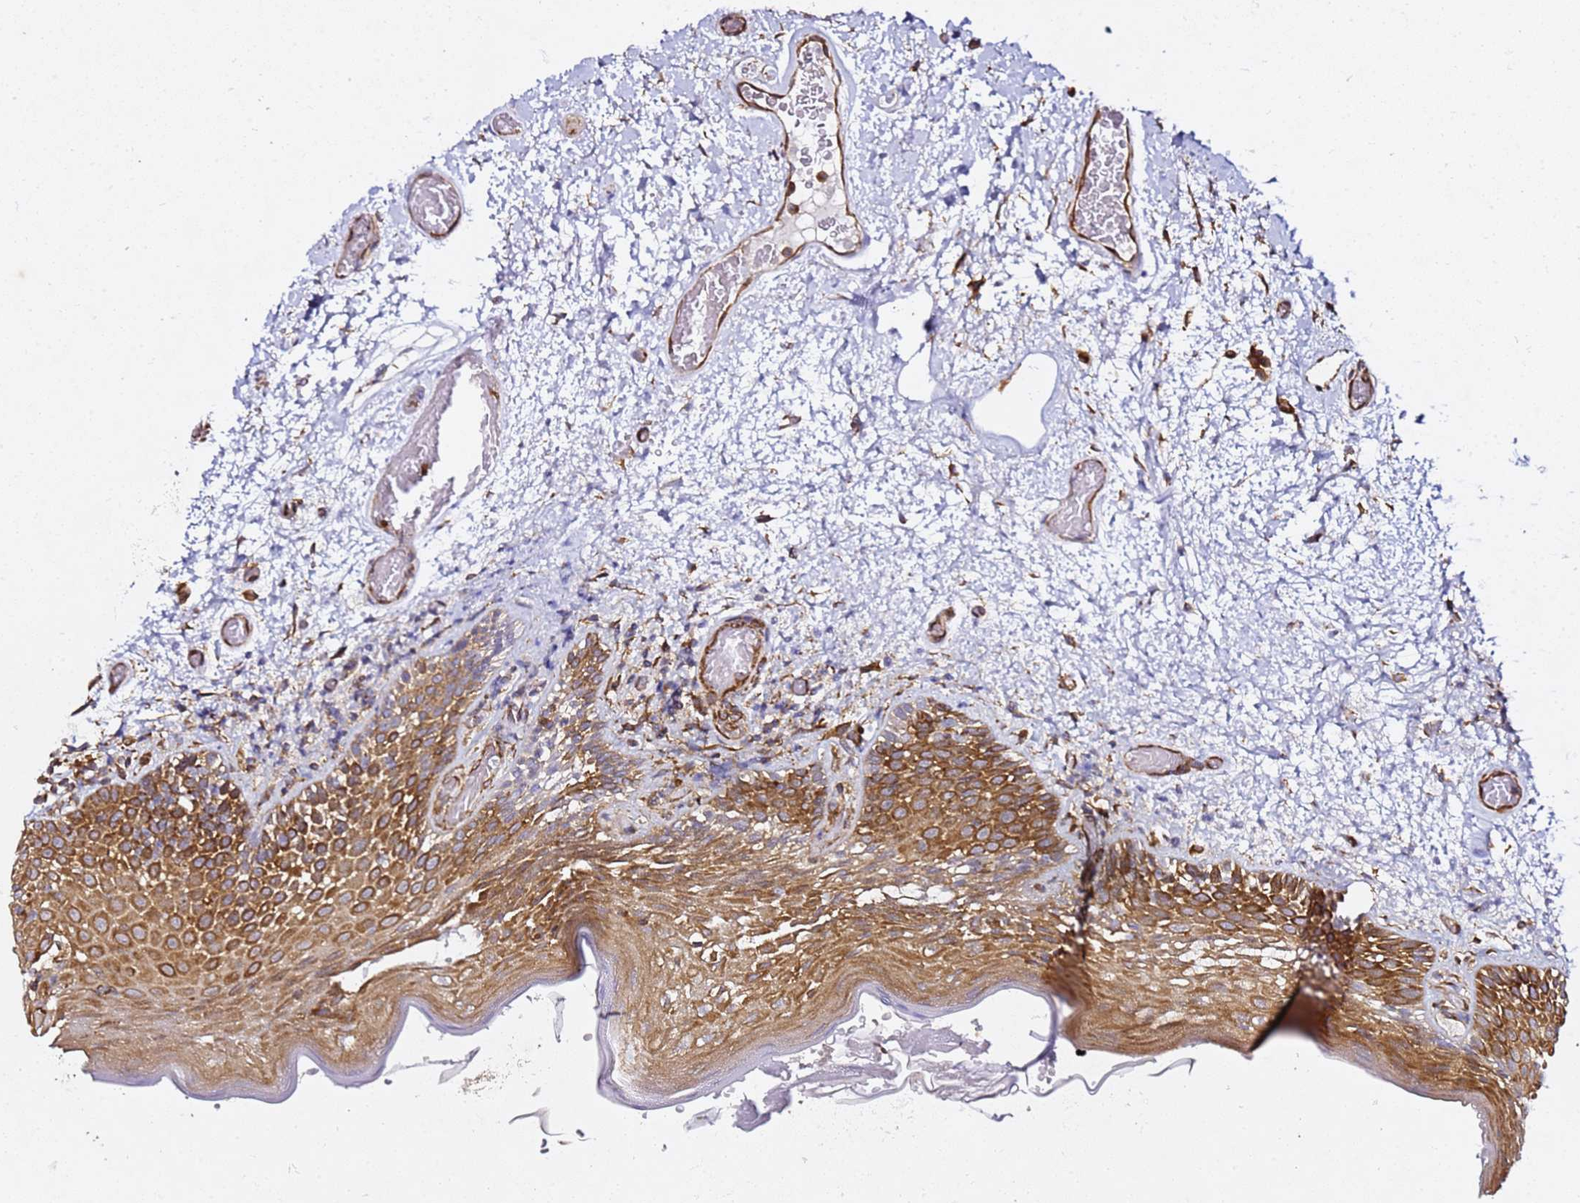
{"staining": {"intensity": "strong", "quantity": ">75%", "location": "cytoplasmic/membranous"}, "tissue": "oral mucosa", "cell_type": "Squamous epithelial cells", "image_type": "normal", "snomed": [{"axis": "morphology", "description": "Normal tissue, NOS"}, {"axis": "morphology", "description": "Squamous cell carcinoma, NOS"}, {"axis": "topography", "description": "Oral tissue"}, {"axis": "topography", "description": "Tounge, NOS"}, {"axis": "topography", "description": "Head-Neck"}], "caption": "A brown stain shows strong cytoplasmic/membranous positivity of a protein in squamous epithelial cells of benign human oral mucosa. (DAB (3,3'-diaminobenzidine) = brown stain, brightfield microscopy at high magnification).", "gene": "TPST1", "patient": {"sex": "male", "age": 76}}